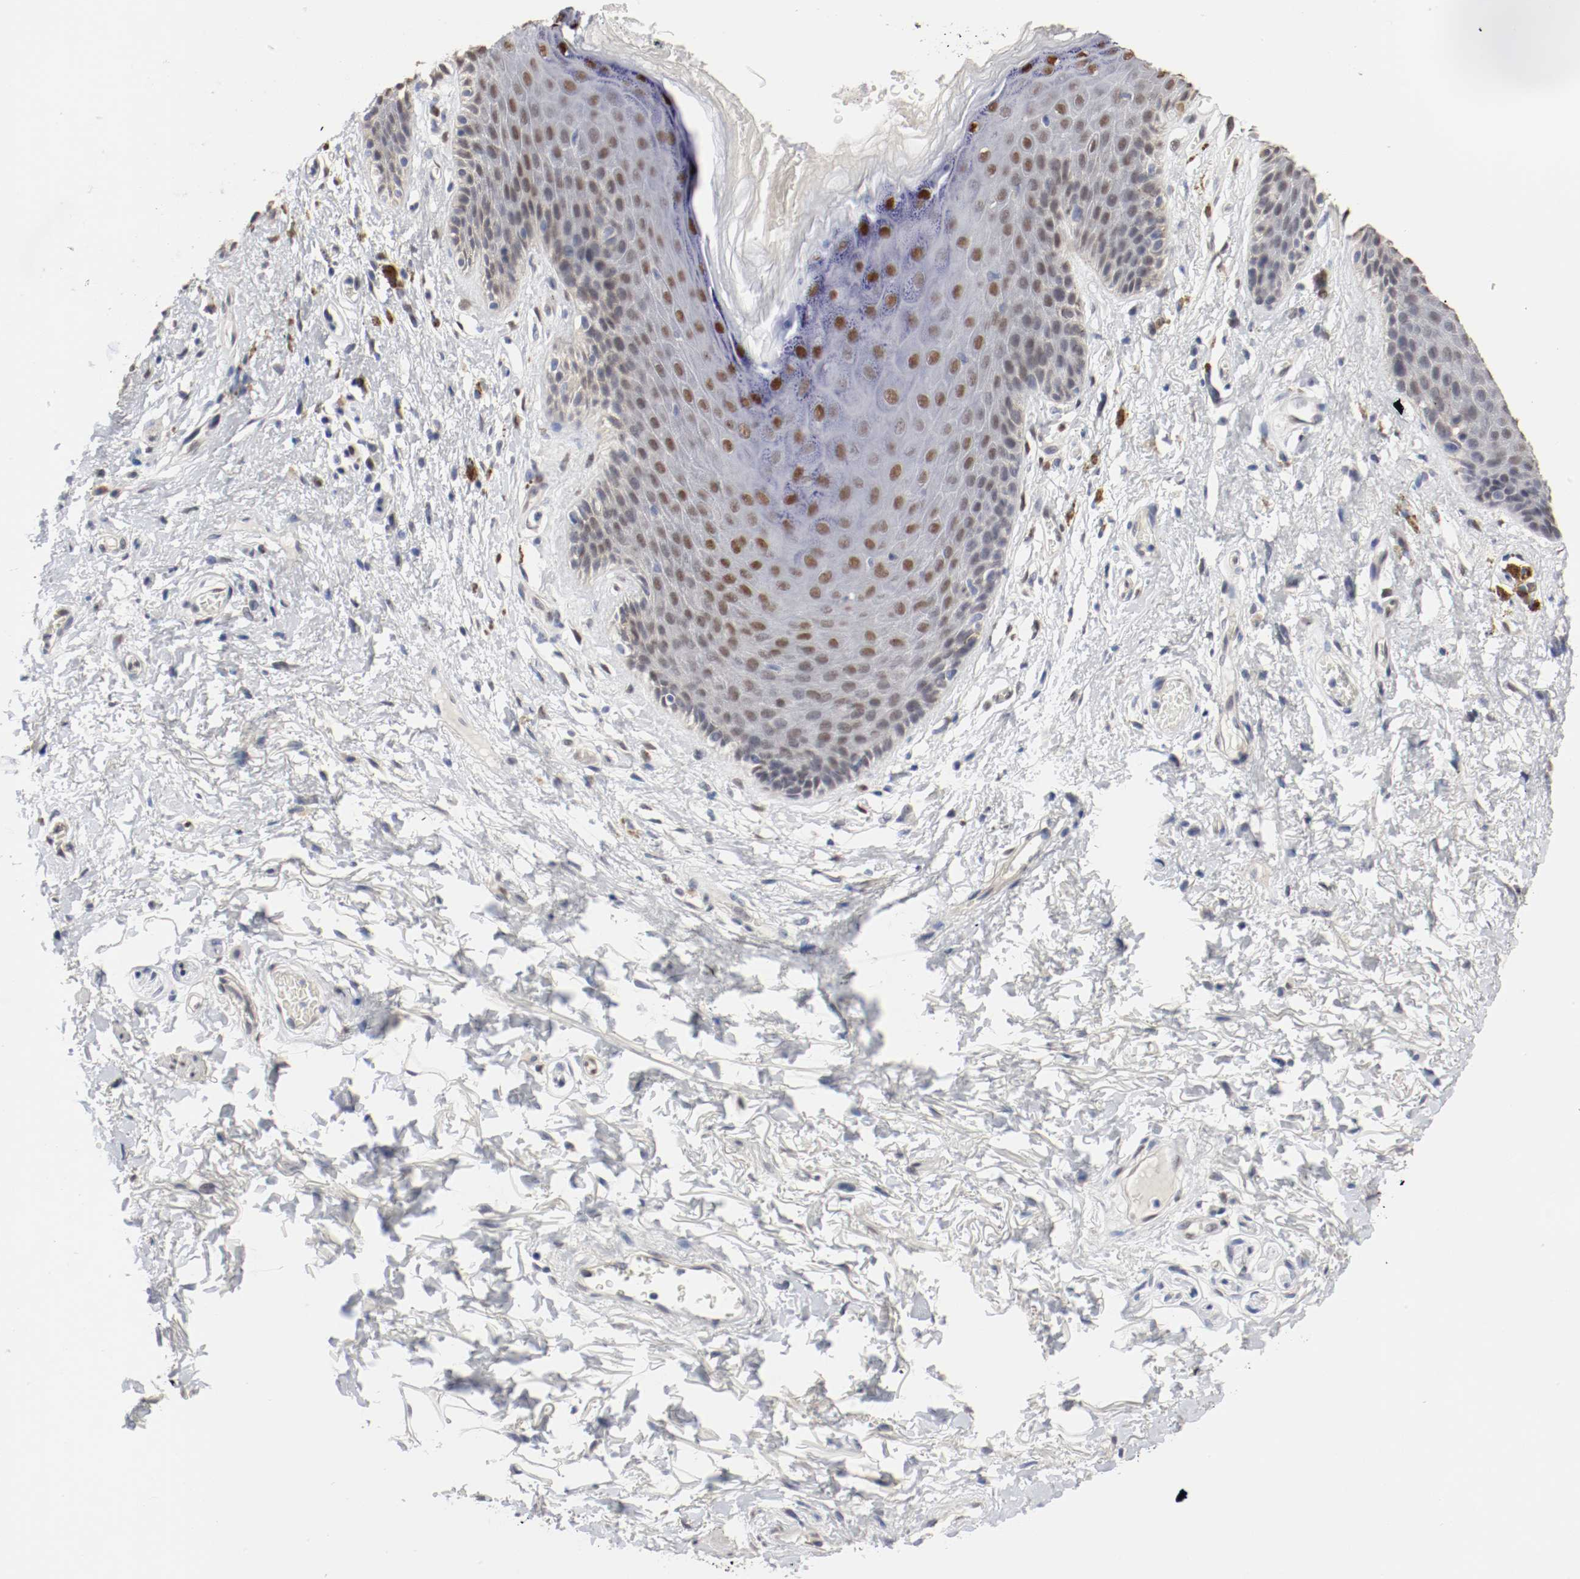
{"staining": {"intensity": "strong", "quantity": "25%-75%", "location": "nuclear"}, "tissue": "skin", "cell_type": "Epidermal cells", "image_type": "normal", "snomed": [{"axis": "morphology", "description": "Normal tissue, NOS"}, {"axis": "topography", "description": "Anal"}], "caption": "Protein staining of benign skin shows strong nuclear positivity in approximately 25%-75% of epidermal cells.", "gene": "FOSL2", "patient": {"sex": "female", "age": 46}}